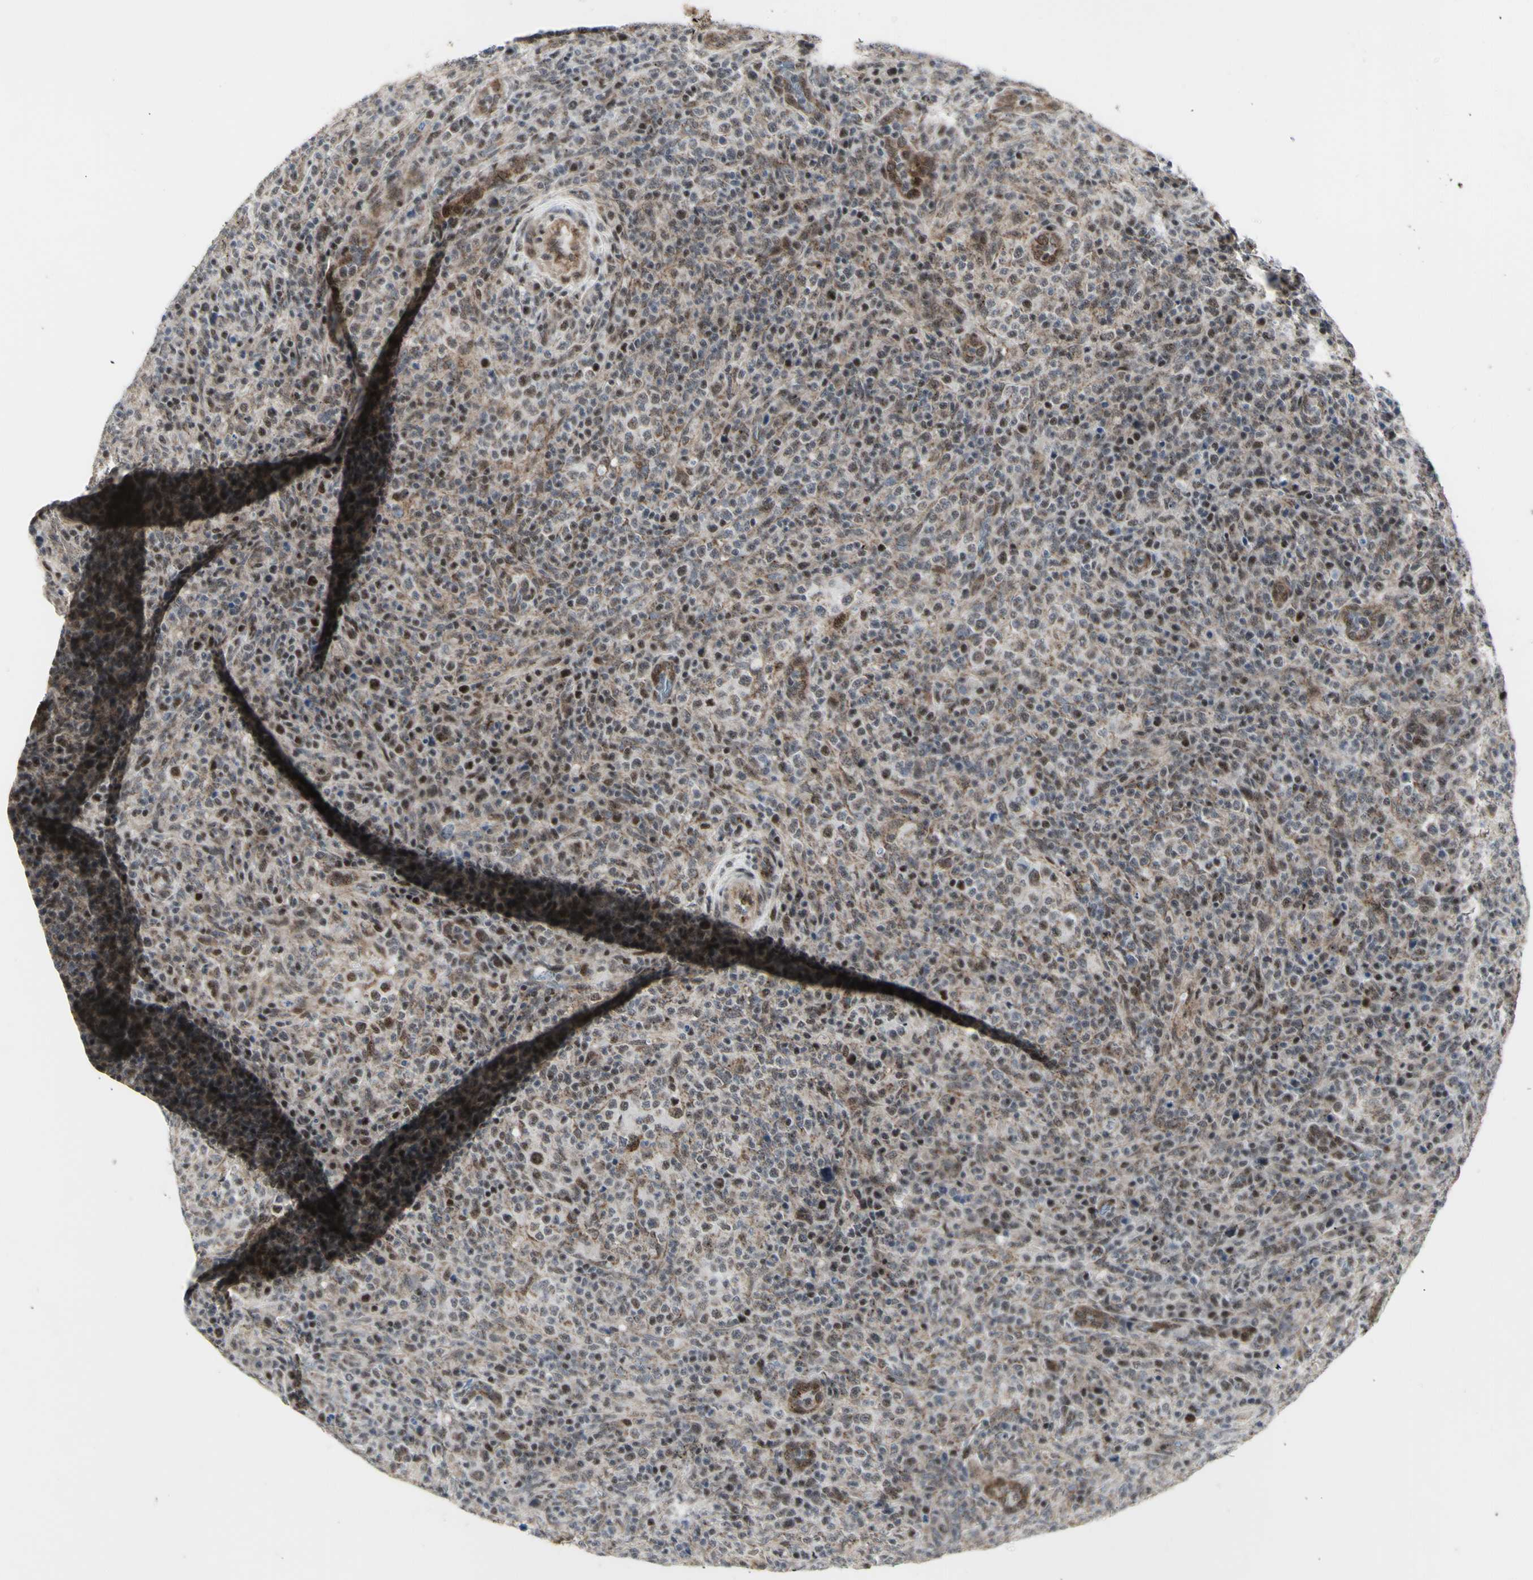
{"staining": {"intensity": "moderate", "quantity": ">75%", "location": "nuclear"}, "tissue": "lymphoma", "cell_type": "Tumor cells", "image_type": "cancer", "snomed": [{"axis": "morphology", "description": "Malignant lymphoma, non-Hodgkin's type, High grade"}, {"axis": "topography", "description": "Lymph node"}], "caption": "High-power microscopy captured an immunohistochemistry (IHC) micrograph of lymphoma, revealing moderate nuclear staining in about >75% of tumor cells. Using DAB (brown) and hematoxylin (blue) stains, captured at high magnification using brightfield microscopy.", "gene": "DHRS7B", "patient": {"sex": "female", "age": 76}}